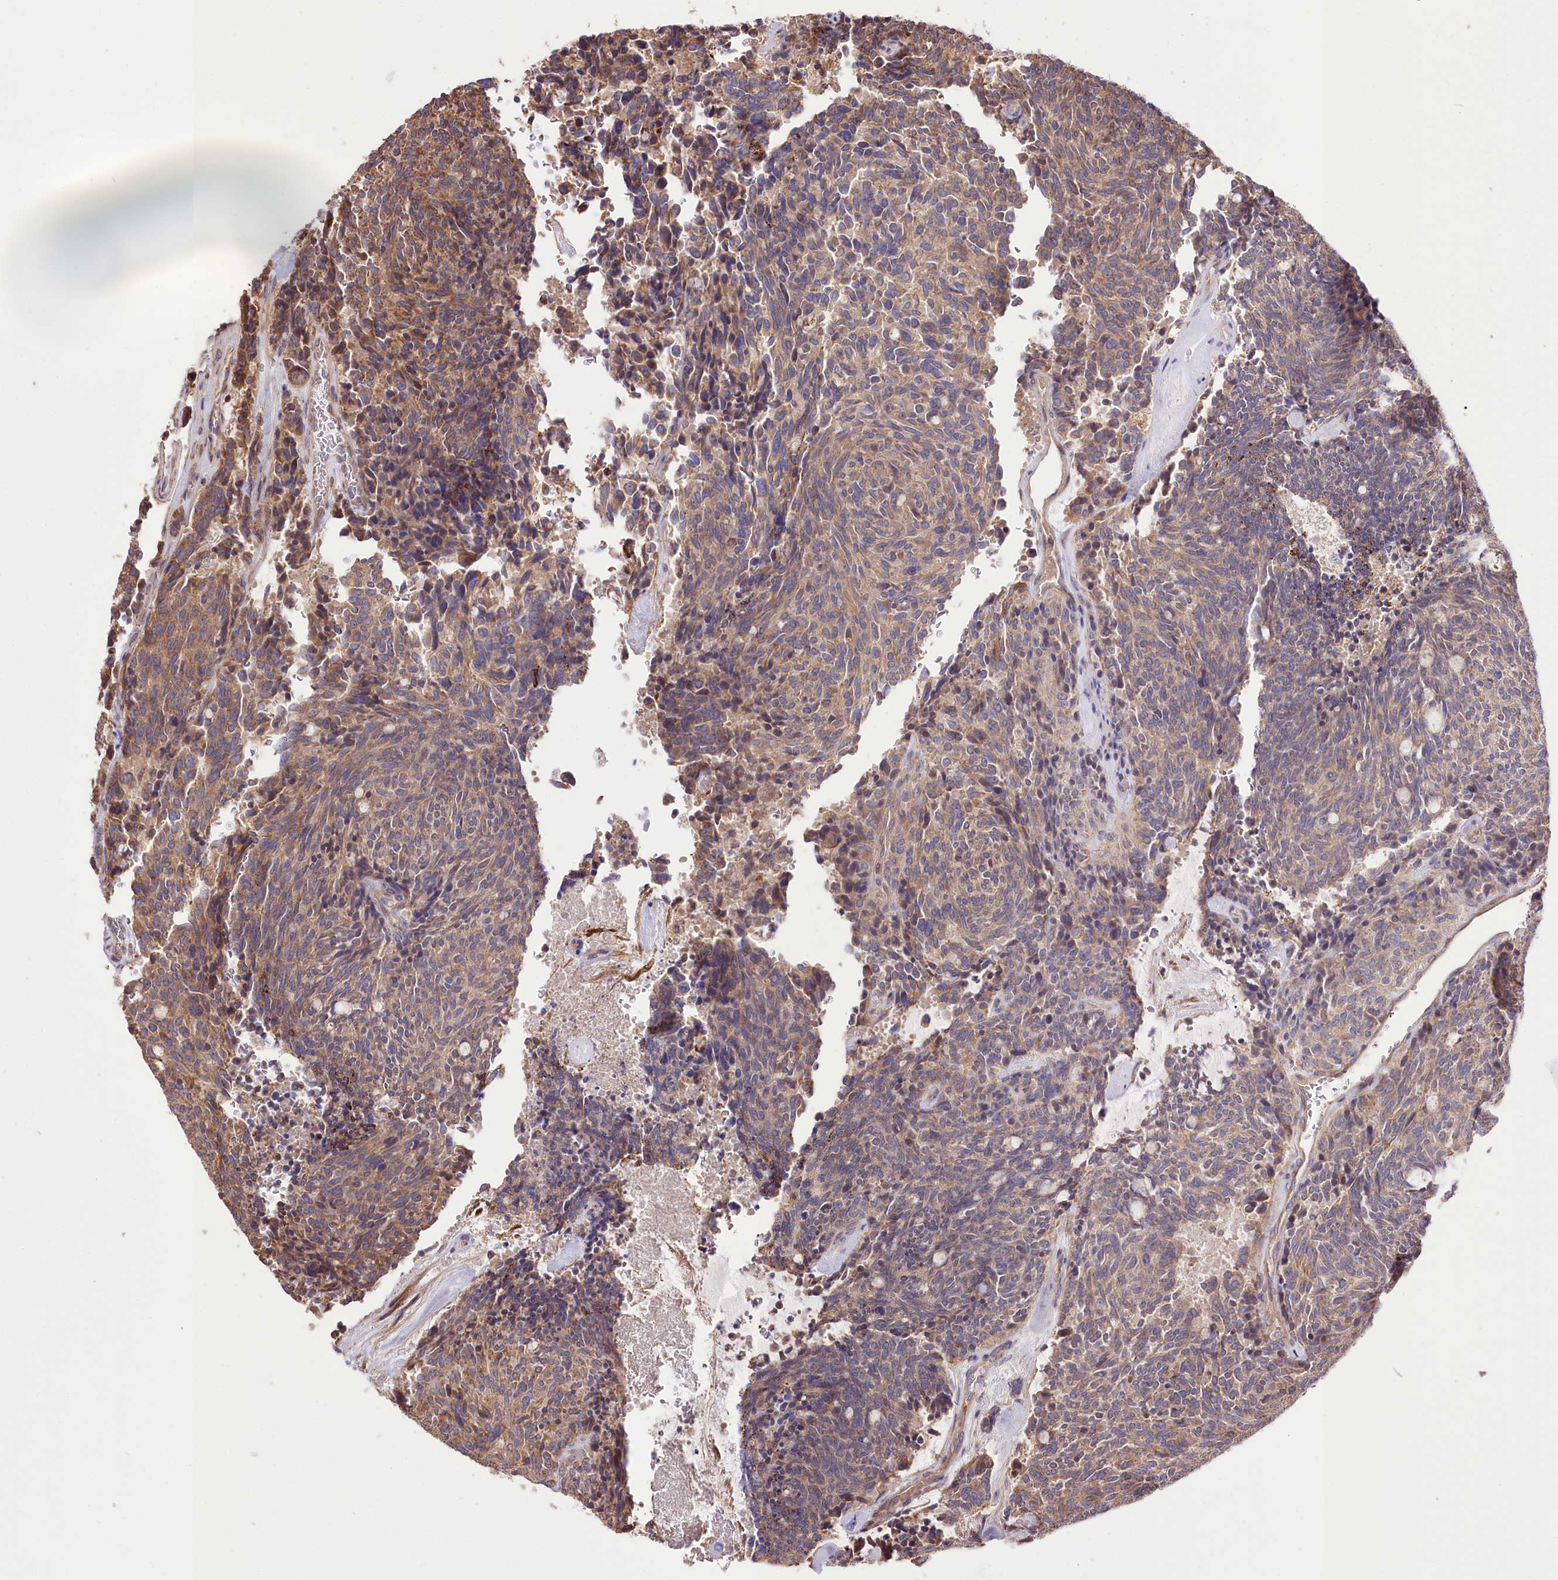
{"staining": {"intensity": "weak", "quantity": ">75%", "location": "cytoplasmic/membranous"}, "tissue": "carcinoid", "cell_type": "Tumor cells", "image_type": "cancer", "snomed": [{"axis": "morphology", "description": "Carcinoid, malignant, NOS"}, {"axis": "topography", "description": "Pancreas"}], "caption": "Approximately >75% of tumor cells in carcinoid exhibit weak cytoplasmic/membranous protein expression as visualized by brown immunohistochemical staining.", "gene": "WWC1", "patient": {"sex": "female", "age": 54}}